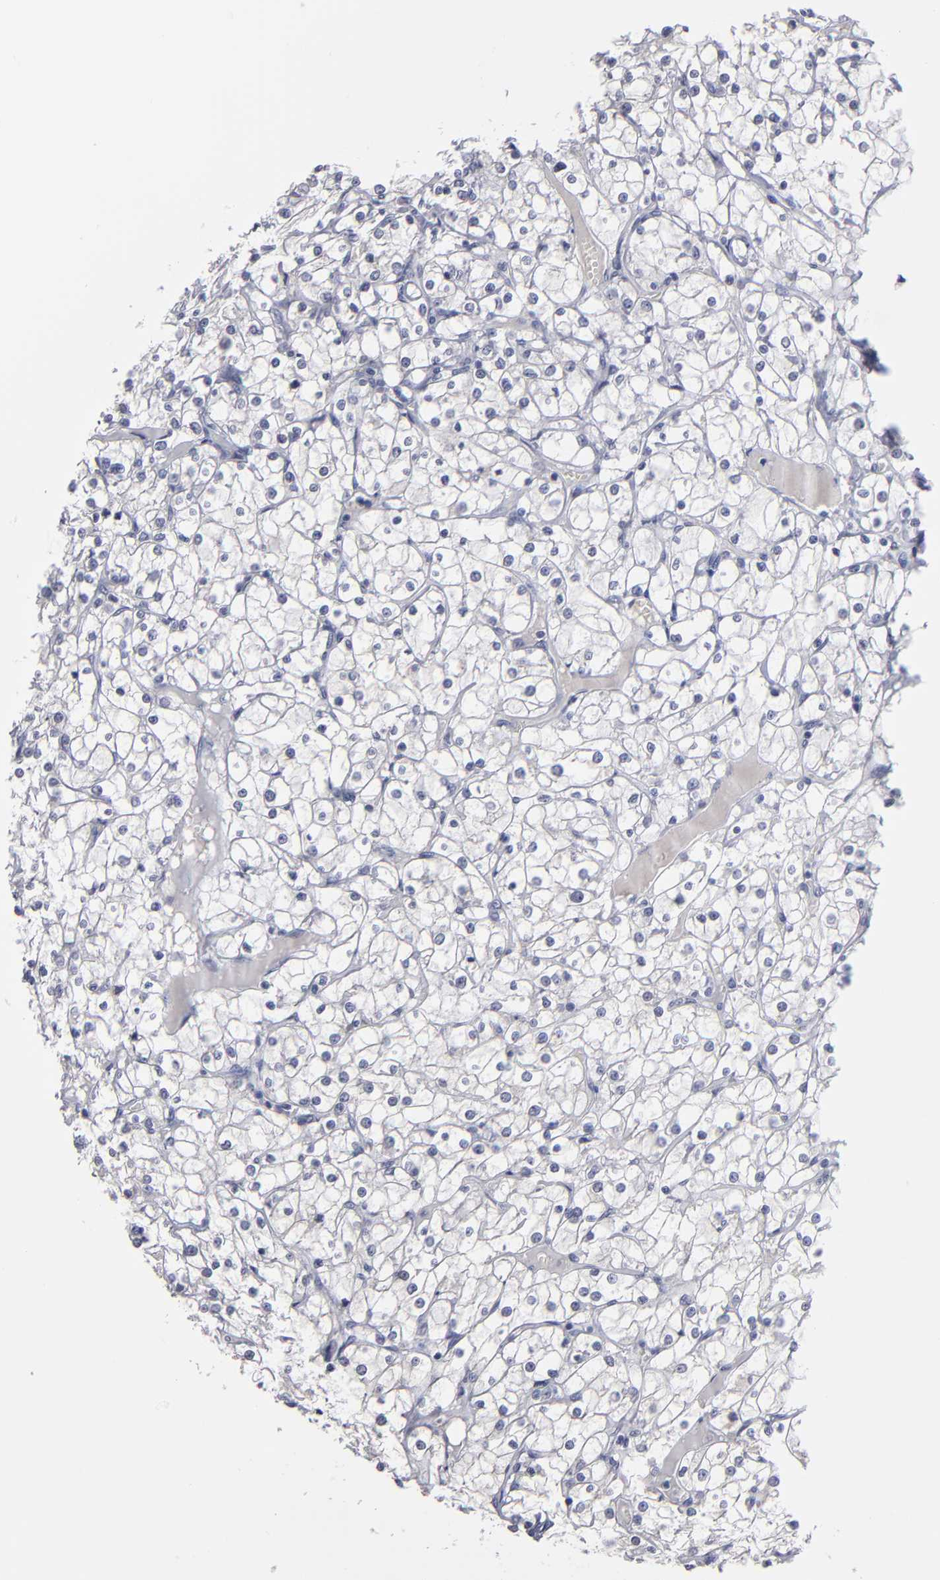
{"staining": {"intensity": "negative", "quantity": "none", "location": "none"}, "tissue": "renal cancer", "cell_type": "Tumor cells", "image_type": "cancer", "snomed": [{"axis": "morphology", "description": "Adenocarcinoma, NOS"}, {"axis": "topography", "description": "Kidney"}], "caption": "Immunohistochemical staining of human renal cancer exhibits no significant staining in tumor cells. Brightfield microscopy of IHC stained with DAB (3,3'-diaminobenzidine) (brown) and hematoxylin (blue), captured at high magnification.", "gene": "RPH3A", "patient": {"sex": "female", "age": 73}}